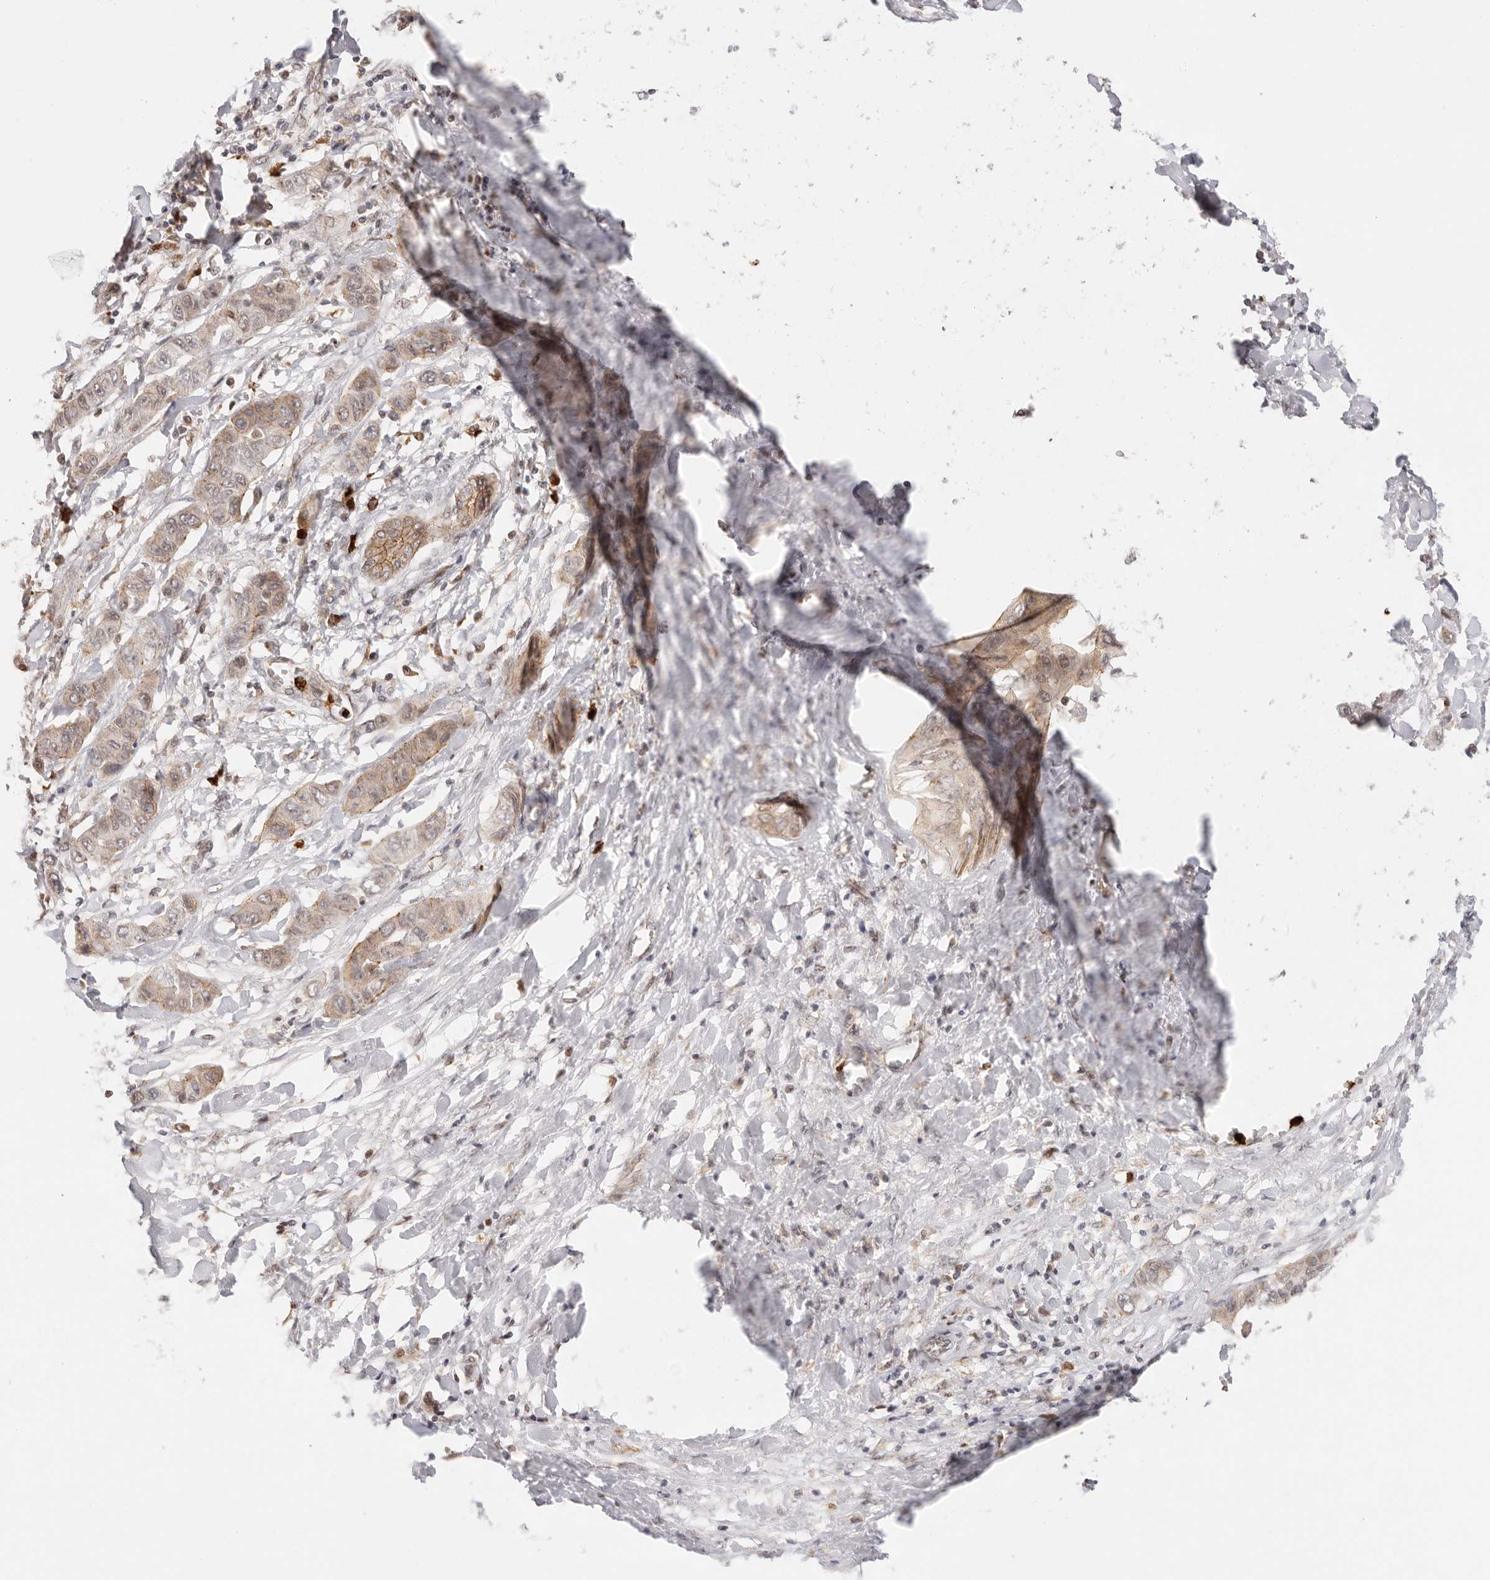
{"staining": {"intensity": "weak", "quantity": ">75%", "location": "cytoplasmic/membranous"}, "tissue": "liver cancer", "cell_type": "Tumor cells", "image_type": "cancer", "snomed": [{"axis": "morphology", "description": "Cholangiocarcinoma"}, {"axis": "topography", "description": "Liver"}], "caption": "A histopathology image of human liver cholangiocarcinoma stained for a protein demonstrates weak cytoplasmic/membranous brown staining in tumor cells.", "gene": "AFDN", "patient": {"sex": "female", "age": 52}}